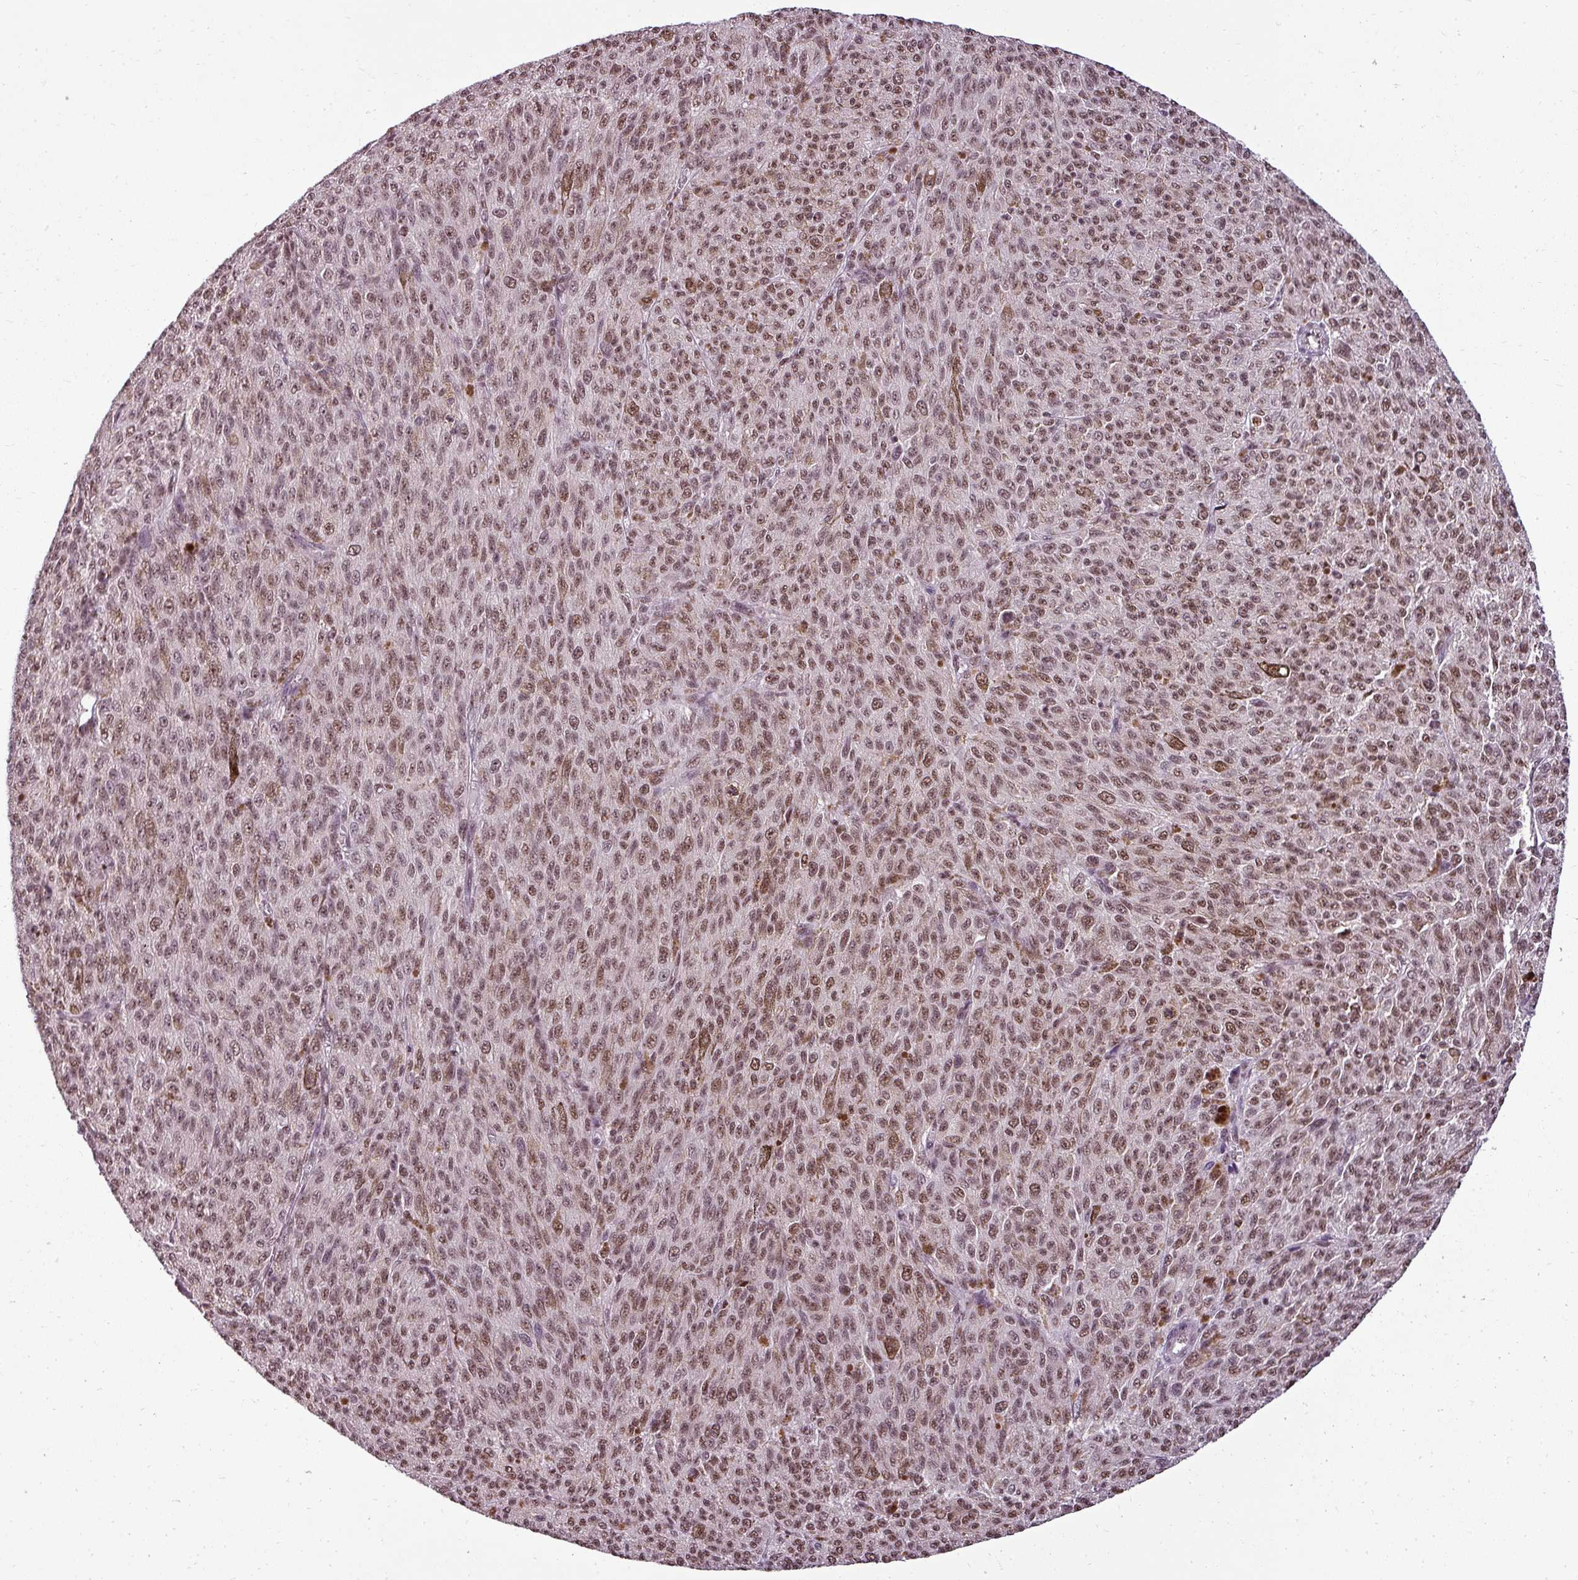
{"staining": {"intensity": "moderate", "quantity": ">75%", "location": "nuclear"}, "tissue": "melanoma", "cell_type": "Tumor cells", "image_type": "cancer", "snomed": [{"axis": "morphology", "description": "Malignant melanoma, NOS"}, {"axis": "topography", "description": "Skin"}], "caption": "Moderate nuclear protein expression is present in approximately >75% of tumor cells in melanoma.", "gene": "BCAS3", "patient": {"sex": "female", "age": 52}}